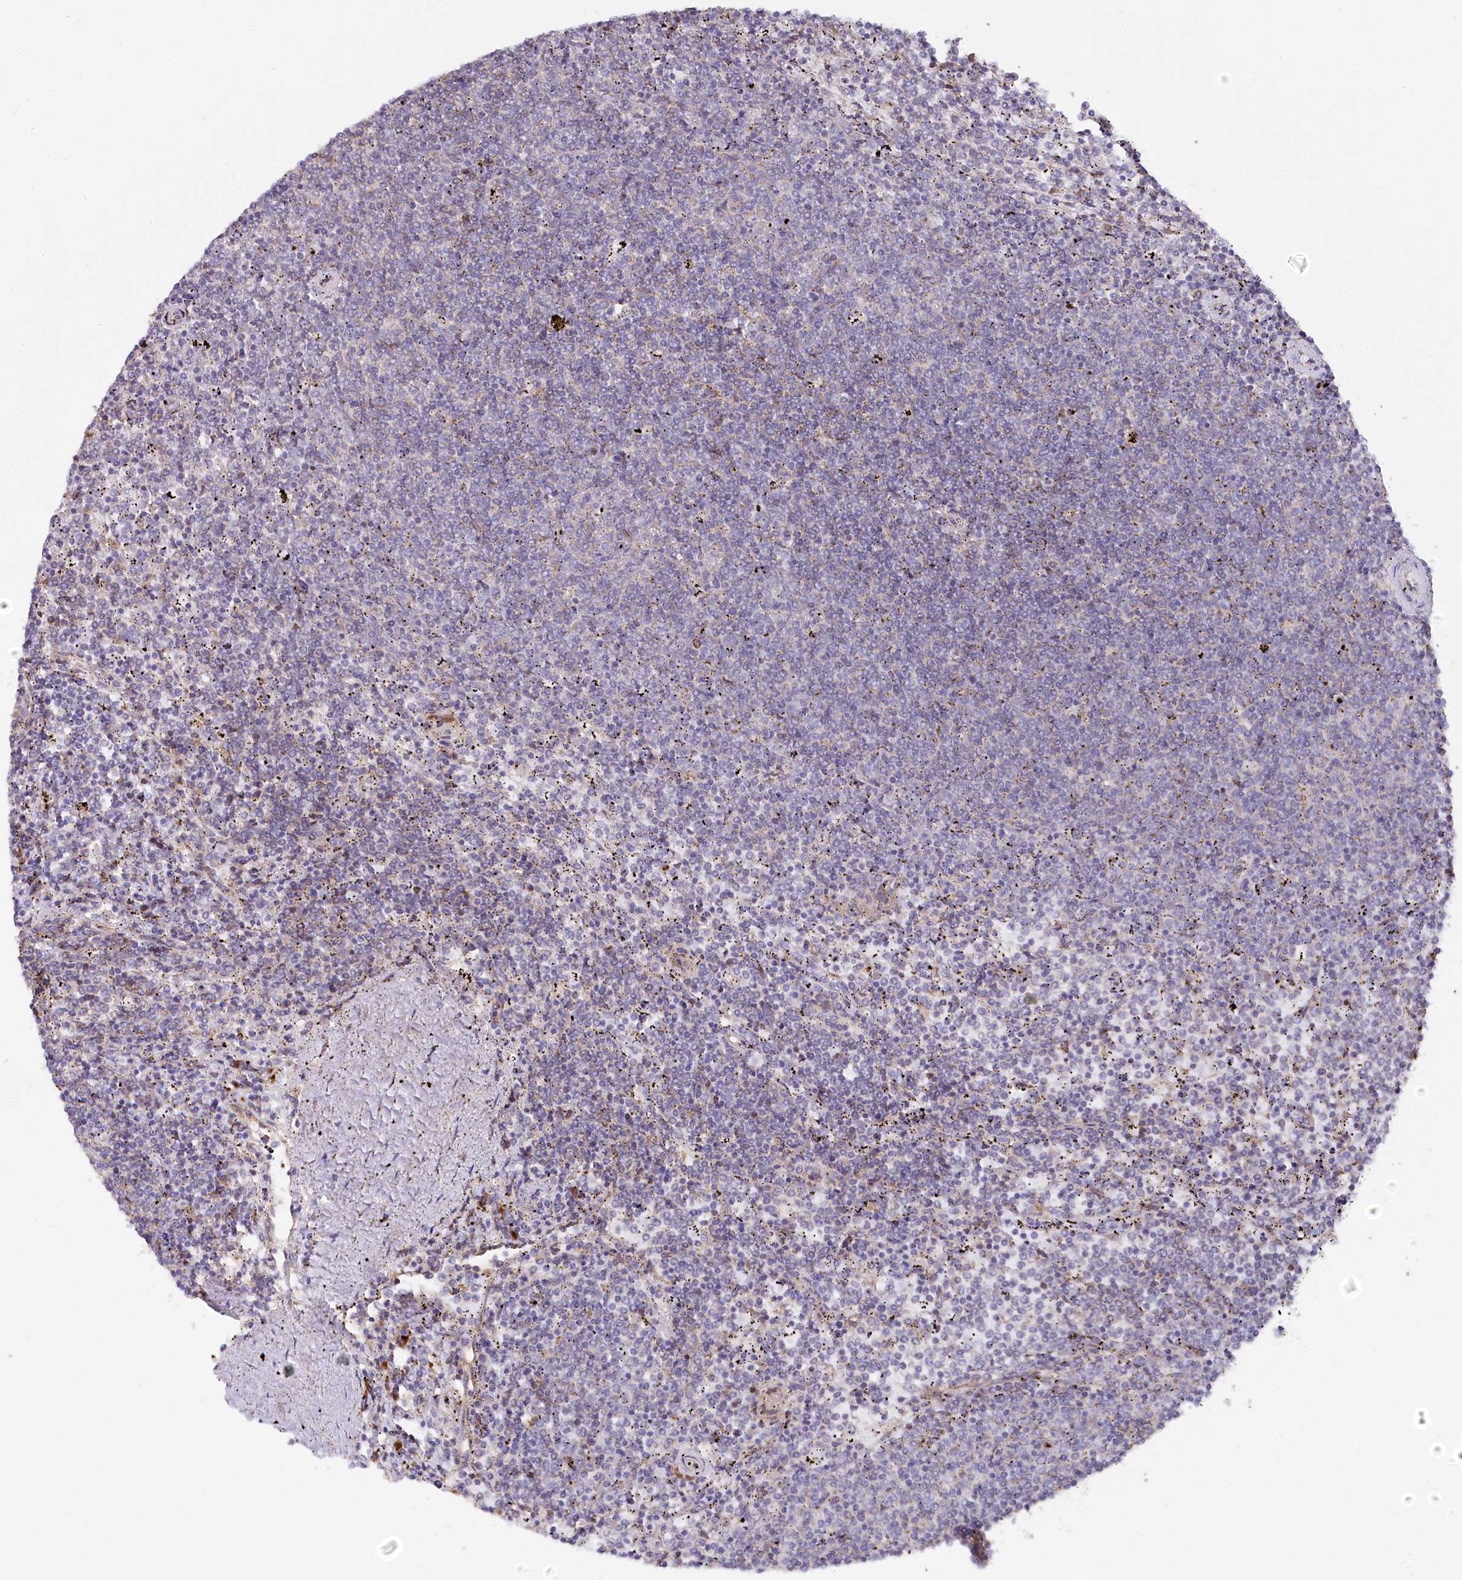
{"staining": {"intensity": "negative", "quantity": "none", "location": "none"}, "tissue": "lymphoma", "cell_type": "Tumor cells", "image_type": "cancer", "snomed": [{"axis": "morphology", "description": "Malignant lymphoma, non-Hodgkin's type, Low grade"}, {"axis": "topography", "description": "Spleen"}], "caption": "Lymphoma was stained to show a protein in brown. There is no significant positivity in tumor cells.", "gene": "POGLUT1", "patient": {"sex": "female", "age": 50}}